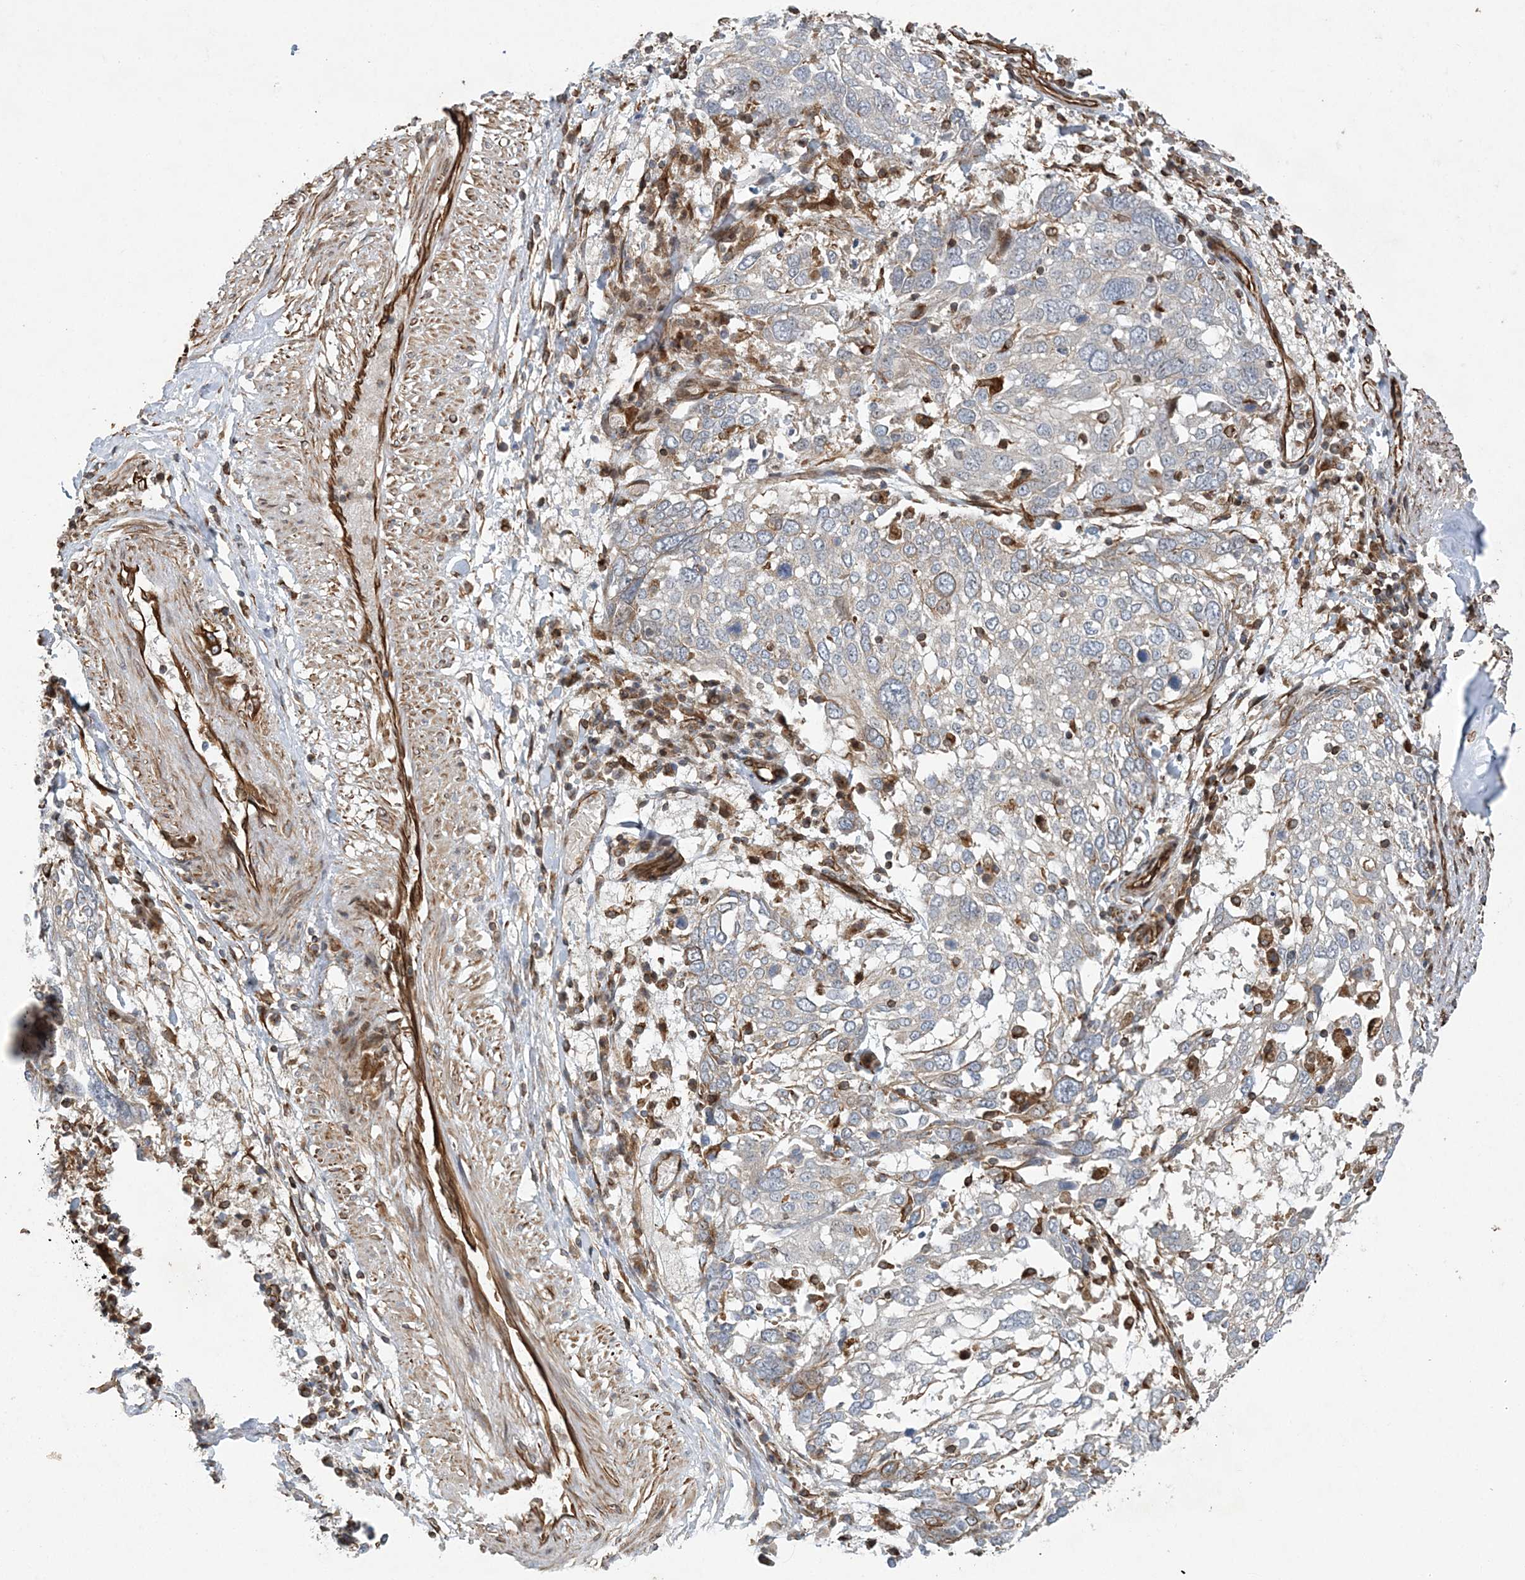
{"staining": {"intensity": "negative", "quantity": "none", "location": "none"}, "tissue": "lung cancer", "cell_type": "Tumor cells", "image_type": "cancer", "snomed": [{"axis": "morphology", "description": "Squamous cell carcinoma, NOS"}, {"axis": "topography", "description": "Lung"}], "caption": "Squamous cell carcinoma (lung) was stained to show a protein in brown. There is no significant positivity in tumor cells.", "gene": "FAM114A2", "patient": {"sex": "male", "age": 65}}